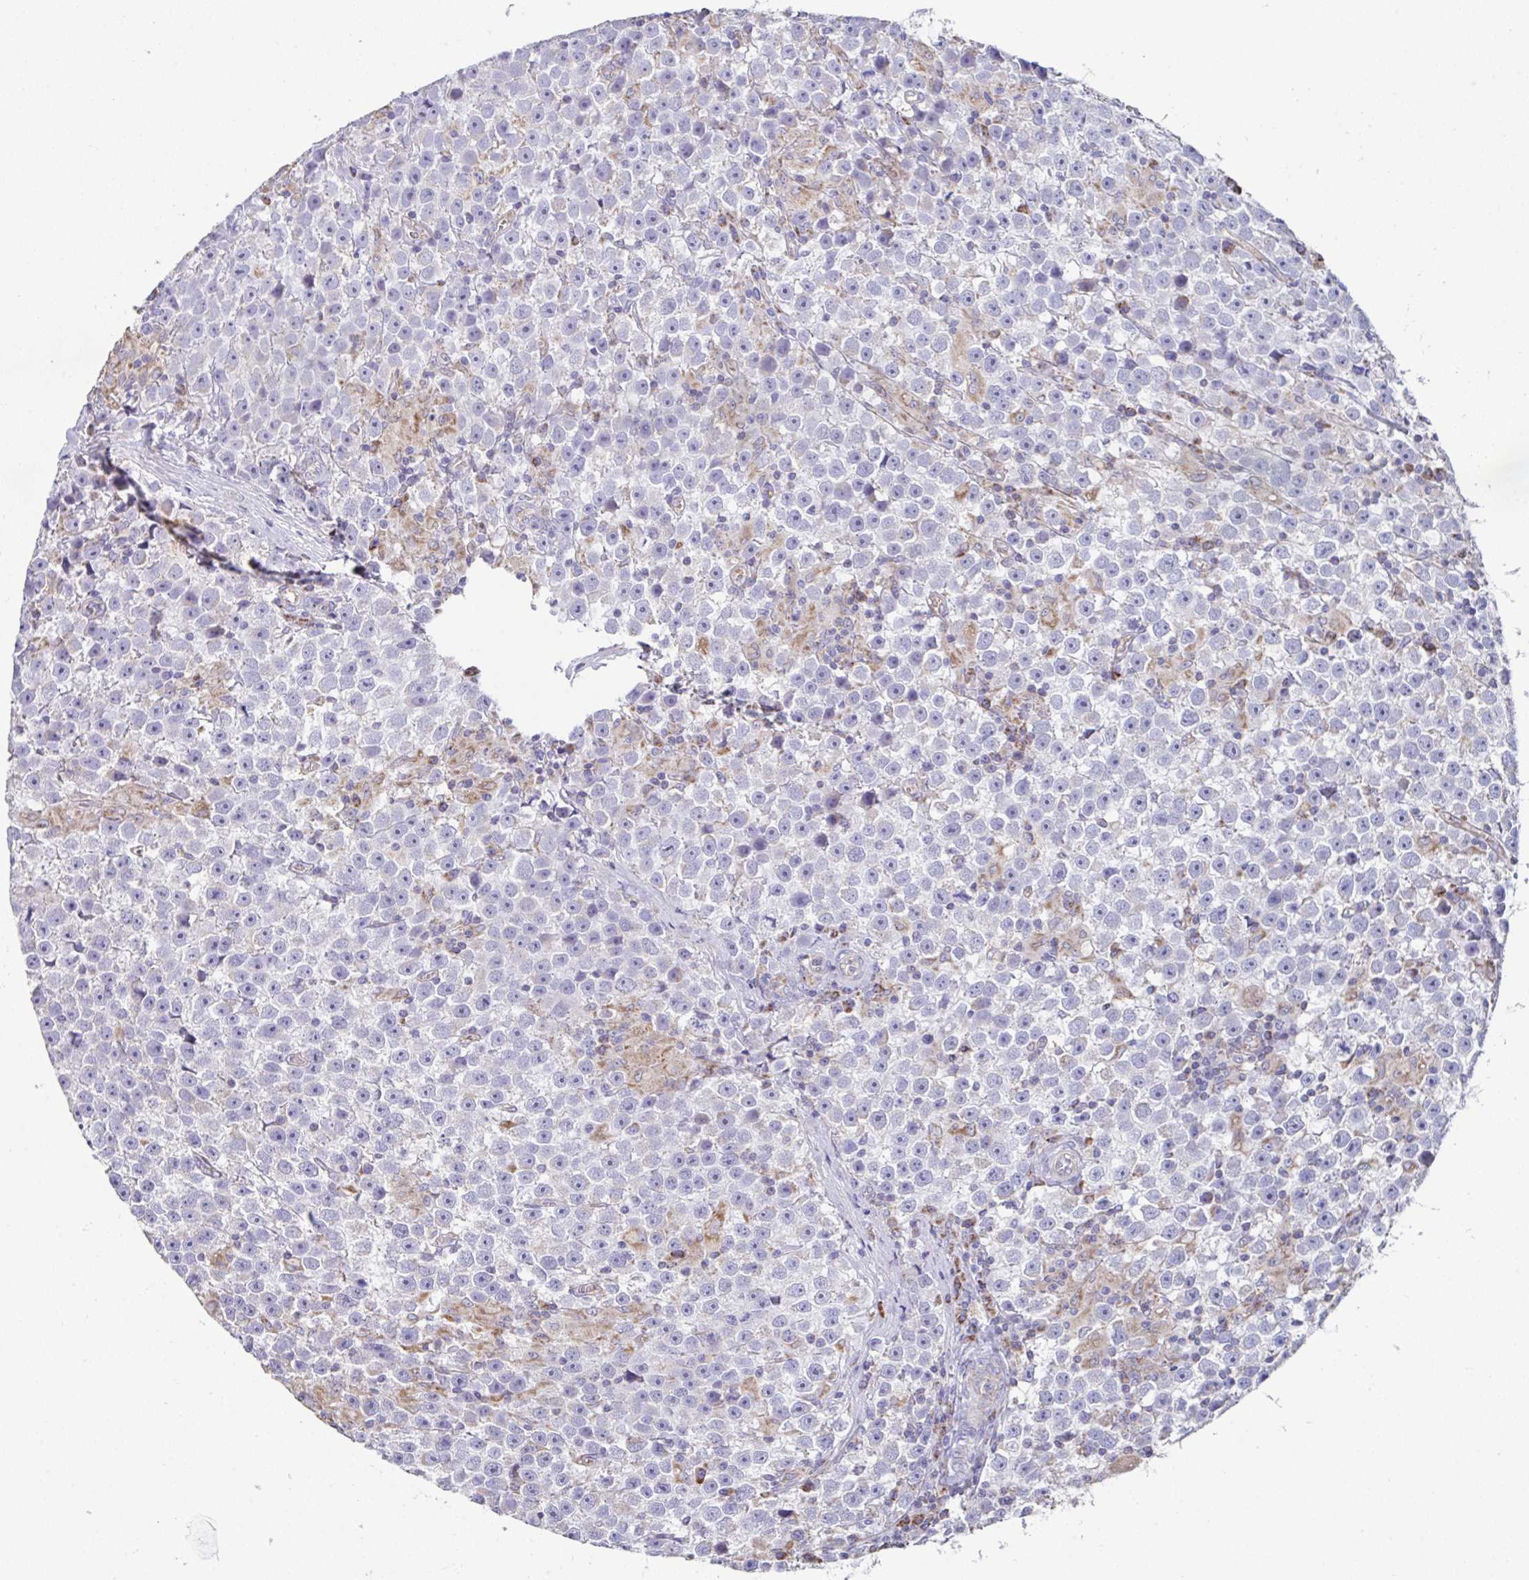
{"staining": {"intensity": "negative", "quantity": "none", "location": "none"}, "tissue": "testis cancer", "cell_type": "Tumor cells", "image_type": "cancer", "snomed": [{"axis": "morphology", "description": "Seminoma, NOS"}, {"axis": "topography", "description": "Testis"}], "caption": "Image shows no significant protein expression in tumor cells of testis cancer. (Immunohistochemistry, brightfield microscopy, high magnification).", "gene": "DOK7", "patient": {"sex": "male", "age": 31}}